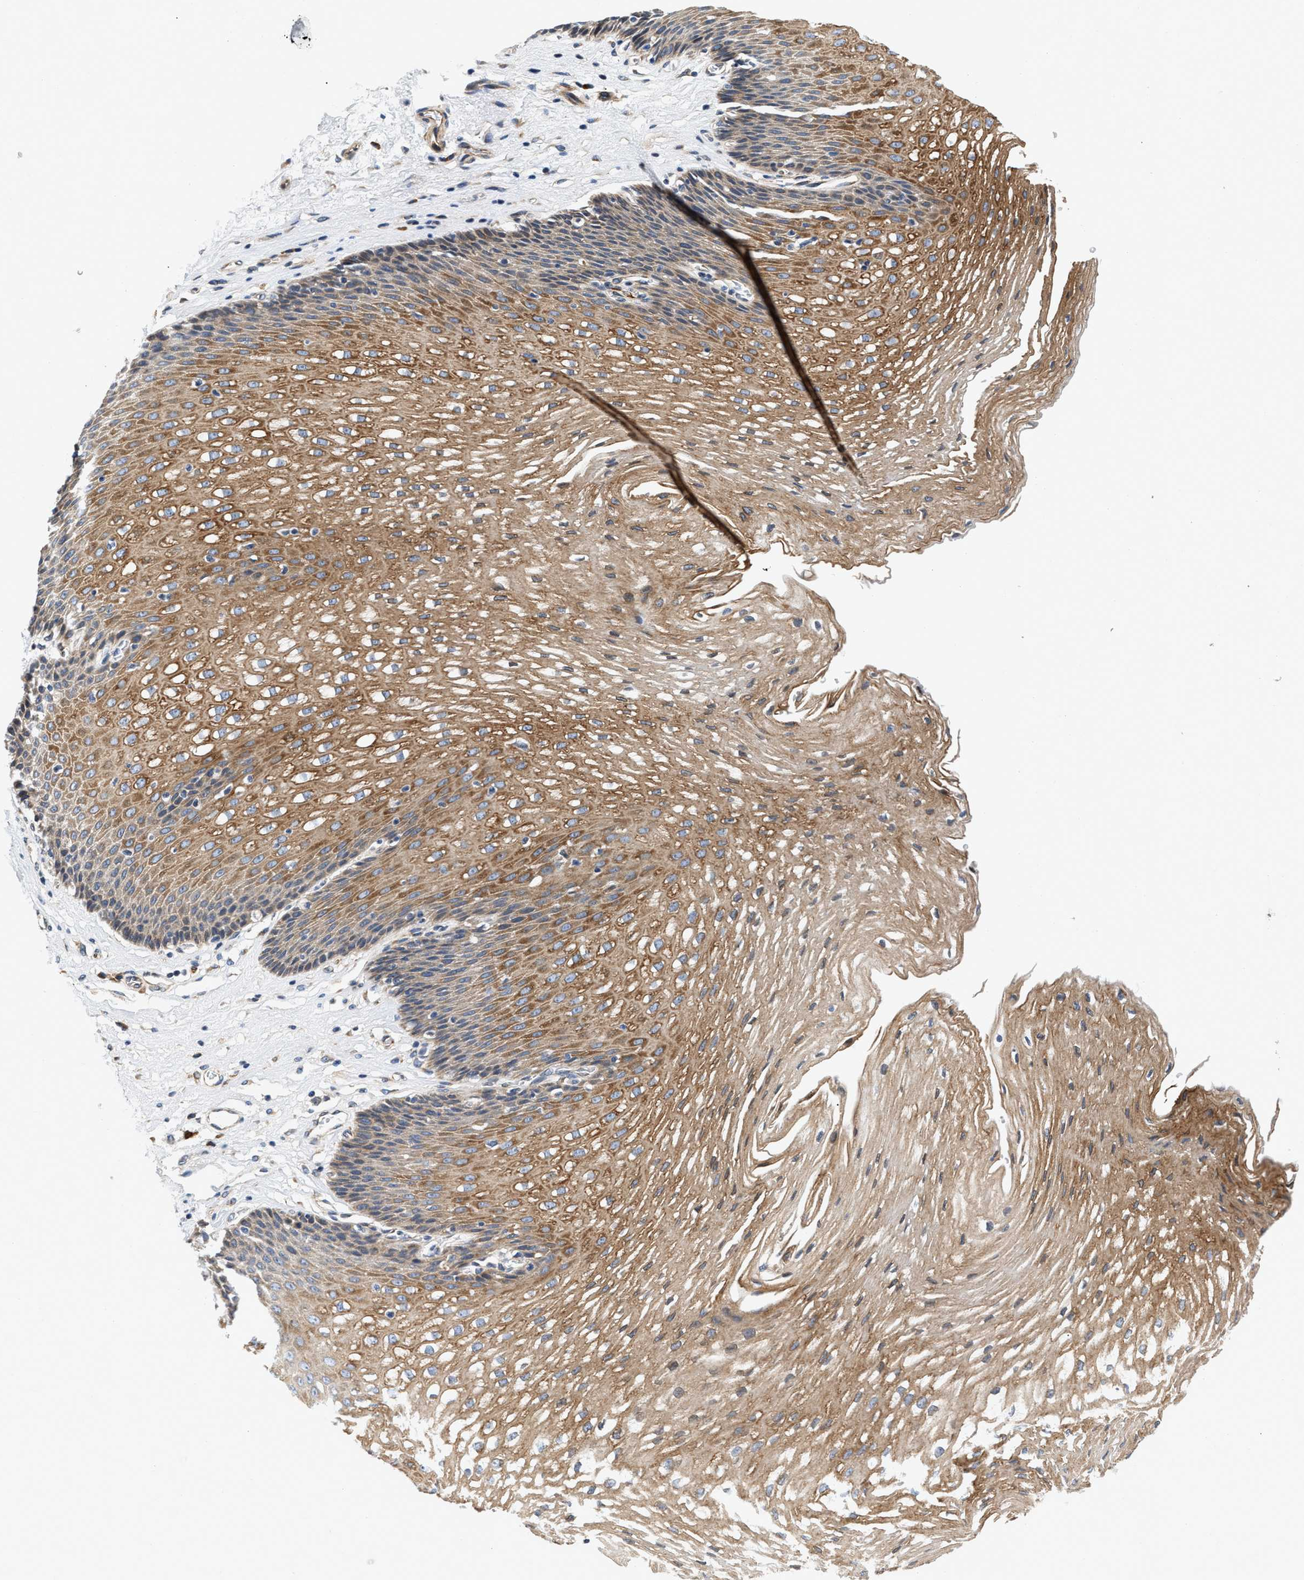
{"staining": {"intensity": "moderate", "quantity": ">75%", "location": "cytoplasmic/membranous"}, "tissue": "esophagus", "cell_type": "Squamous epithelial cells", "image_type": "normal", "snomed": [{"axis": "morphology", "description": "Normal tissue, NOS"}, {"axis": "topography", "description": "Esophagus"}], "caption": "Brown immunohistochemical staining in unremarkable human esophagus reveals moderate cytoplasmic/membranous staining in approximately >75% of squamous epithelial cells. (DAB (3,3'-diaminobenzidine) = brown stain, brightfield microscopy at high magnification).", "gene": "IFT74", "patient": {"sex": "male", "age": 48}}